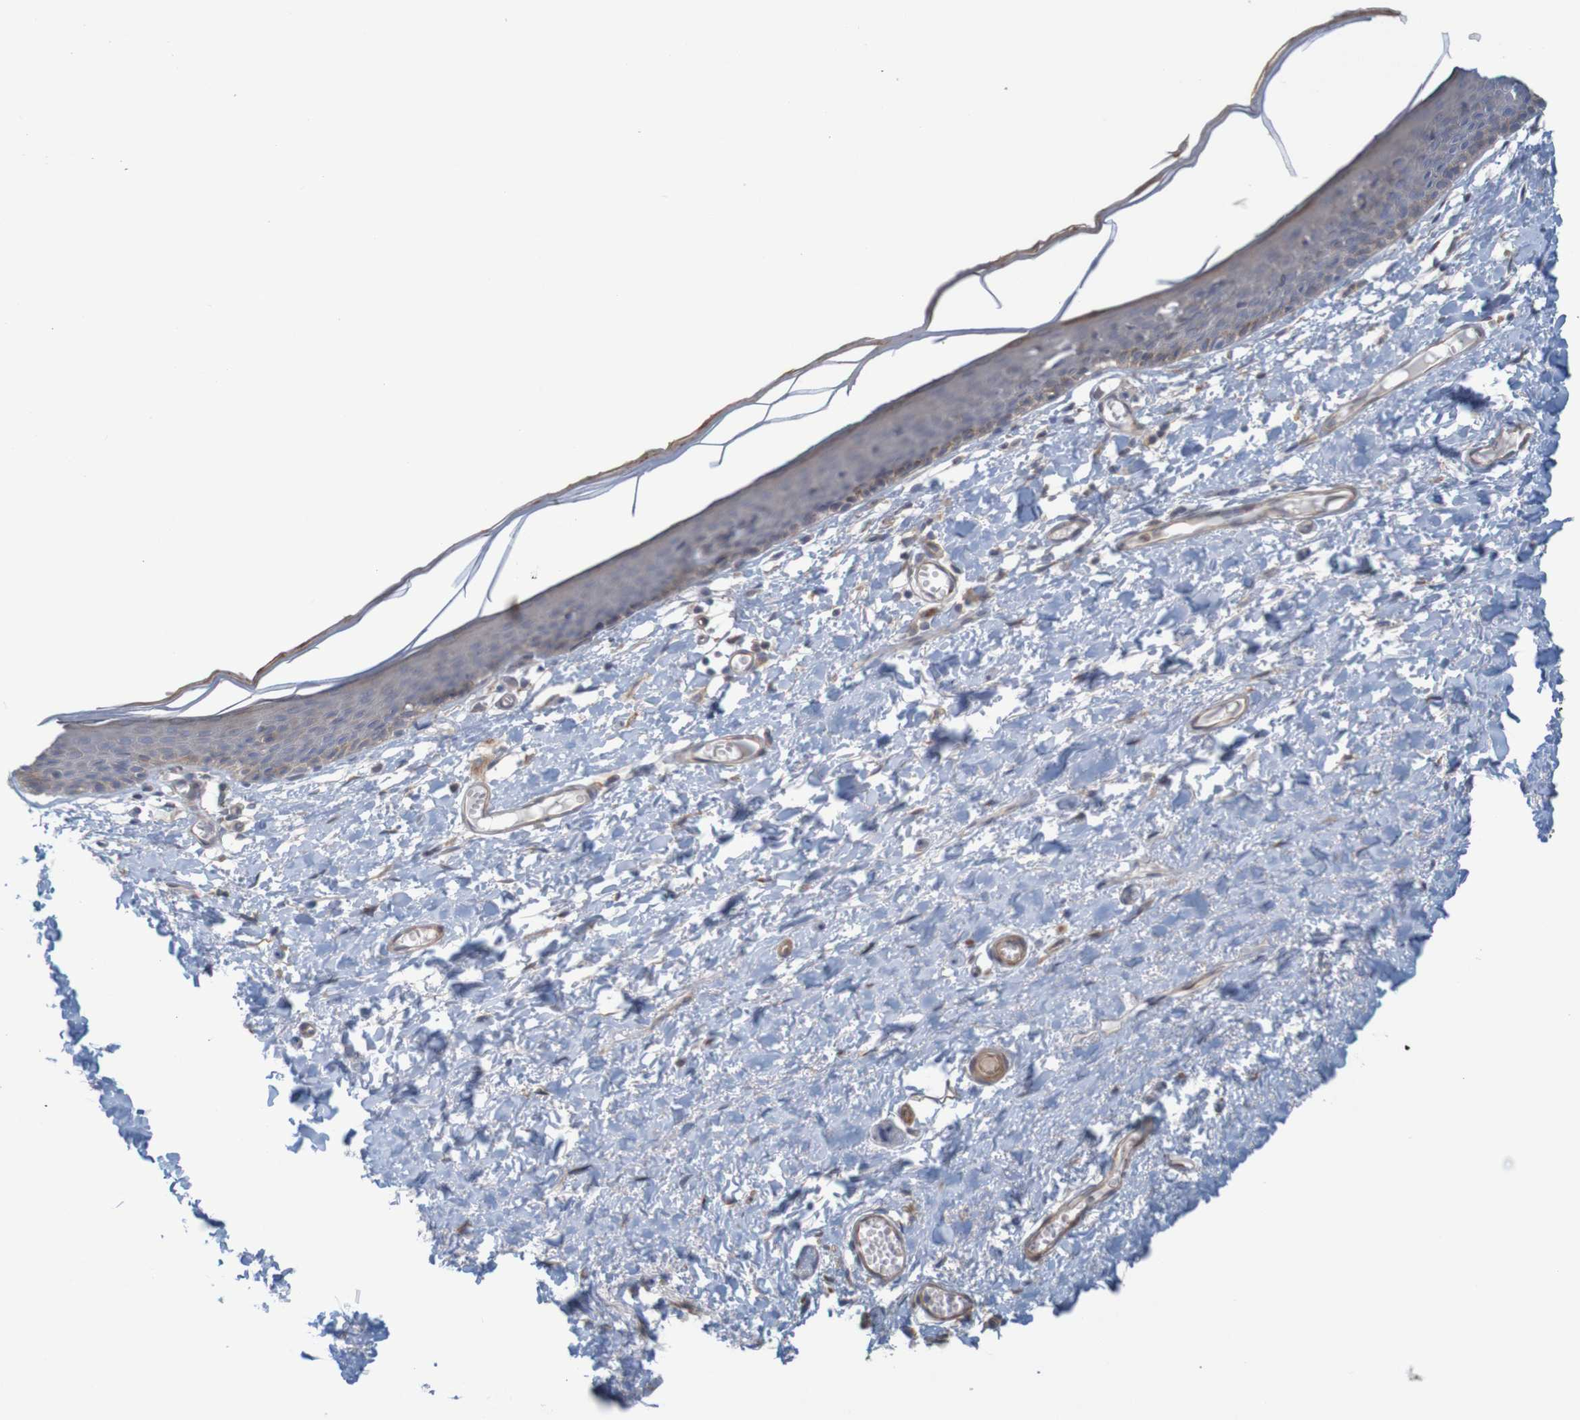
{"staining": {"intensity": "moderate", "quantity": "<25%", "location": "cytoplasmic/membranous"}, "tissue": "skin", "cell_type": "Epidermal cells", "image_type": "normal", "snomed": [{"axis": "morphology", "description": "Normal tissue, NOS"}, {"axis": "topography", "description": "Vulva"}], "caption": "Immunohistochemical staining of normal skin displays moderate cytoplasmic/membranous protein positivity in approximately <25% of epidermal cells. The protein is shown in brown color, while the nuclei are stained blue.", "gene": "KRT23", "patient": {"sex": "female", "age": 54}}